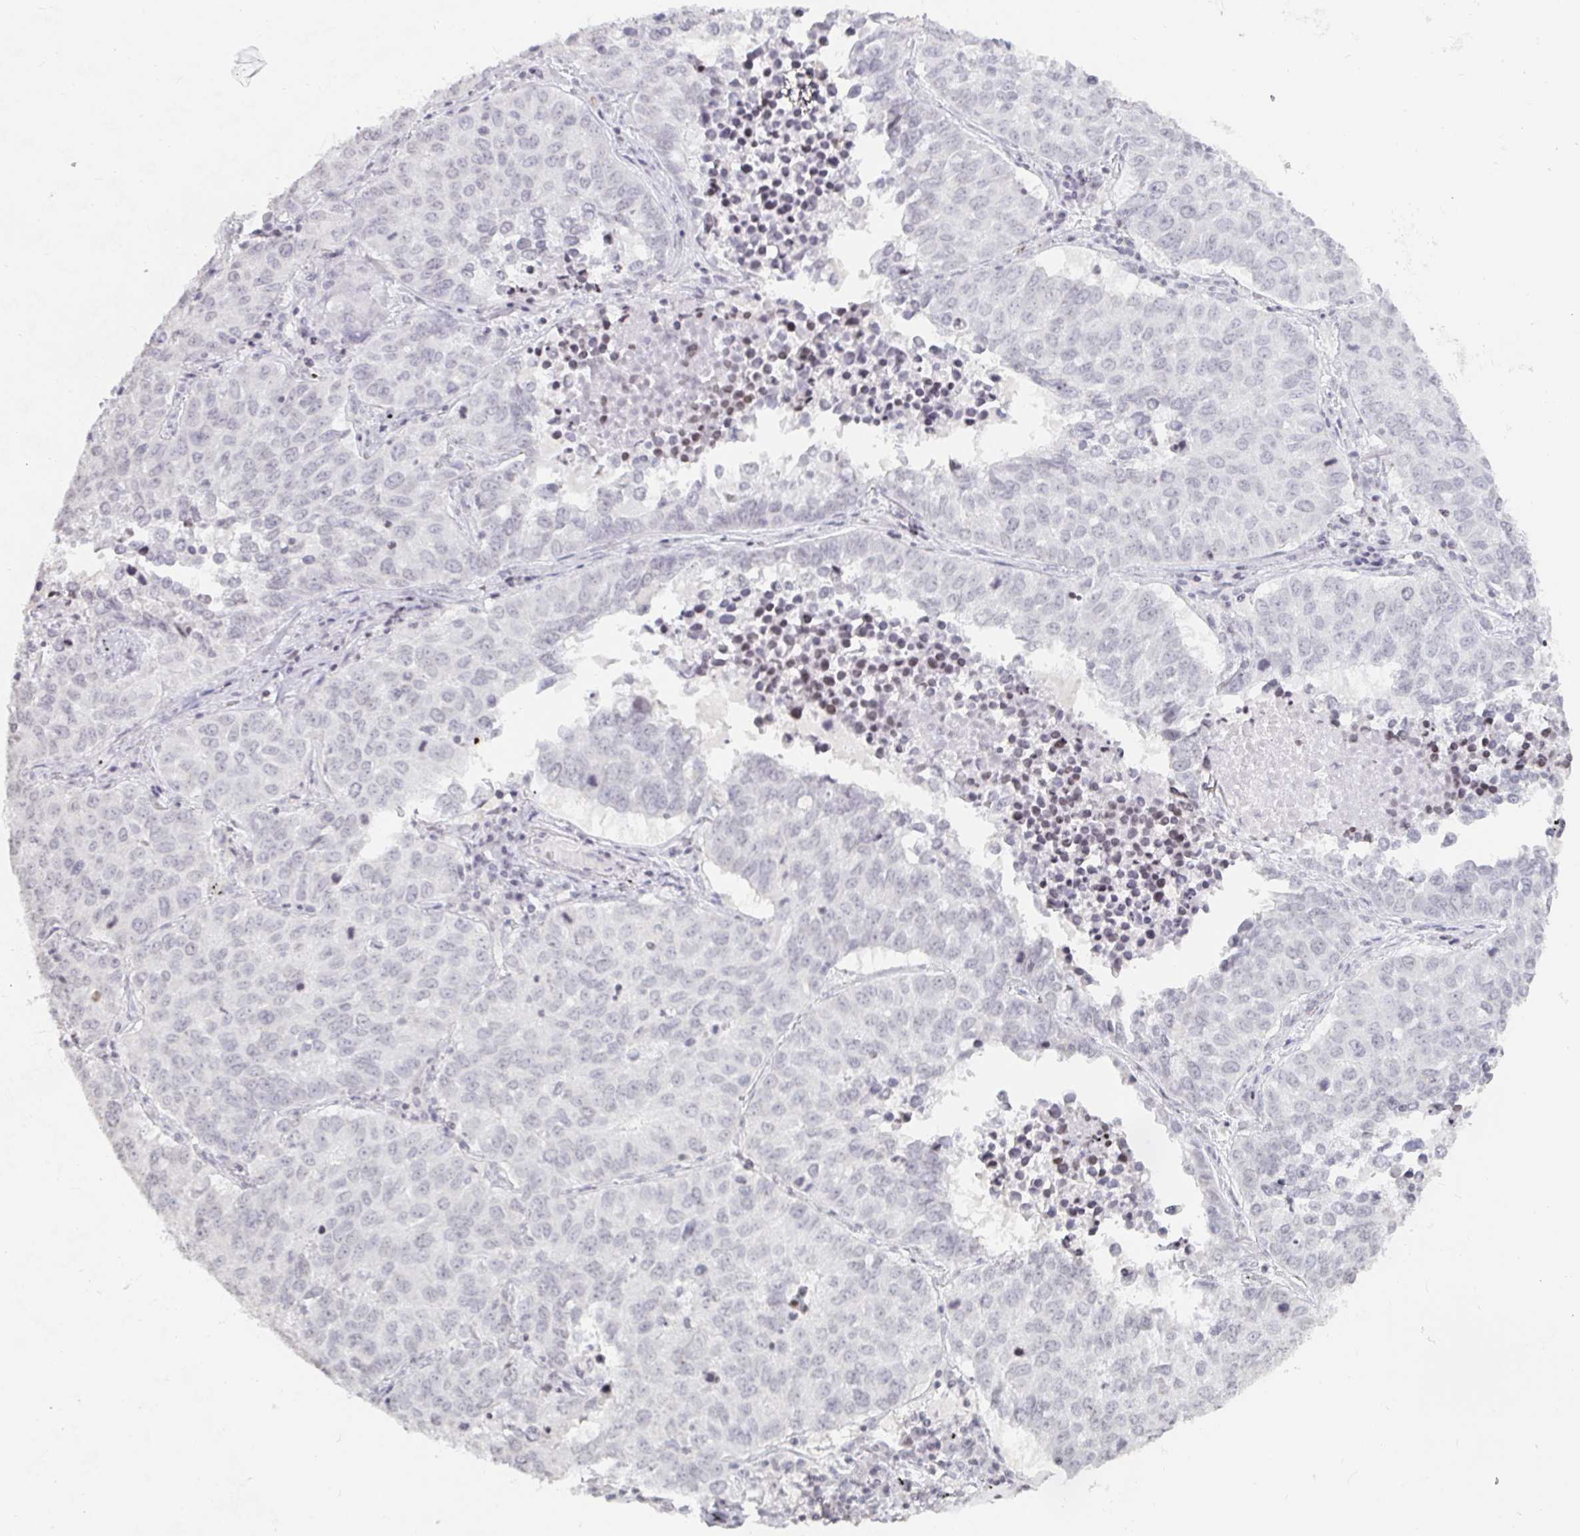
{"staining": {"intensity": "negative", "quantity": "none", "location": "none"}, "tissue": "lung cancer", "cell_type": "Tumor cells", "image_type": "cancer", "snomed": [{"axis": "morphology", "description": "Adenocarcinoma, NOS"}, {"axis": "topography", "description": "Lung"}], "caption": "Lung adenocarcinoma stained for a protein using immunohistochemistry demonstrates no expression tumor cells.", "gene": "NME9", "patient": {"sex": "female", "age": 50}}